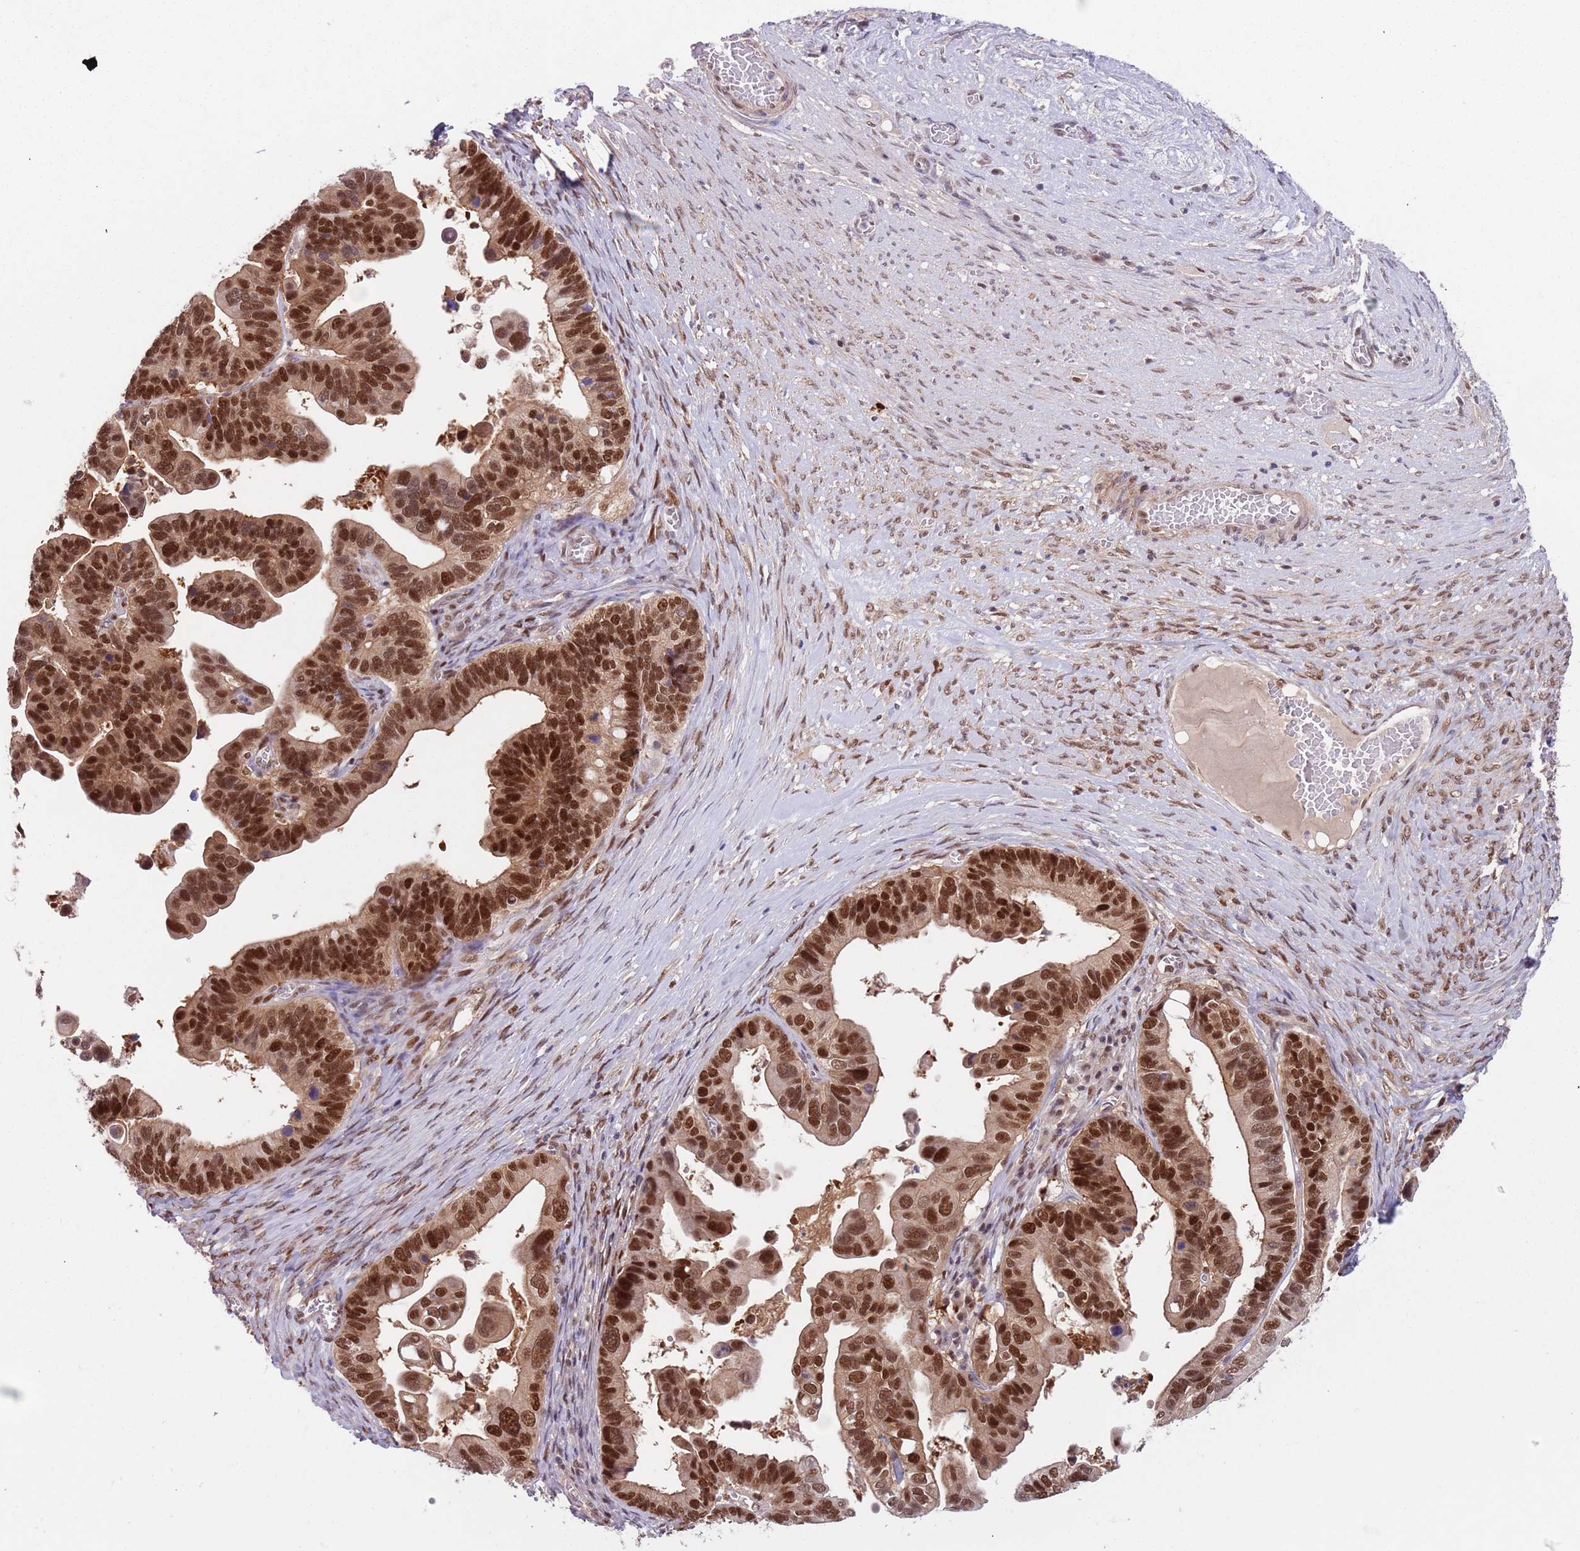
{"staining": {"intensity": "strong", "quantity": ">75%", "location": "nuclear"}, "tissue": "ovarian cancer", "cell_type": "Tumor cells", "image_type": "cancer", "snomed": [{"axis": "morphology", "description": "Cystadenocarcinoma, serous, NOS"}, {"axis": "topography", "description": "Ovary"}], "caption": "Approximately >75% of tumor cells in ovarian cancer (serous cystadenocarcinoma) display strong nuclear protein staining as visualized by brown immunohistochemical staining.", "gene": "RMND5B", "patient": {"sex": "female", "age": 56}}